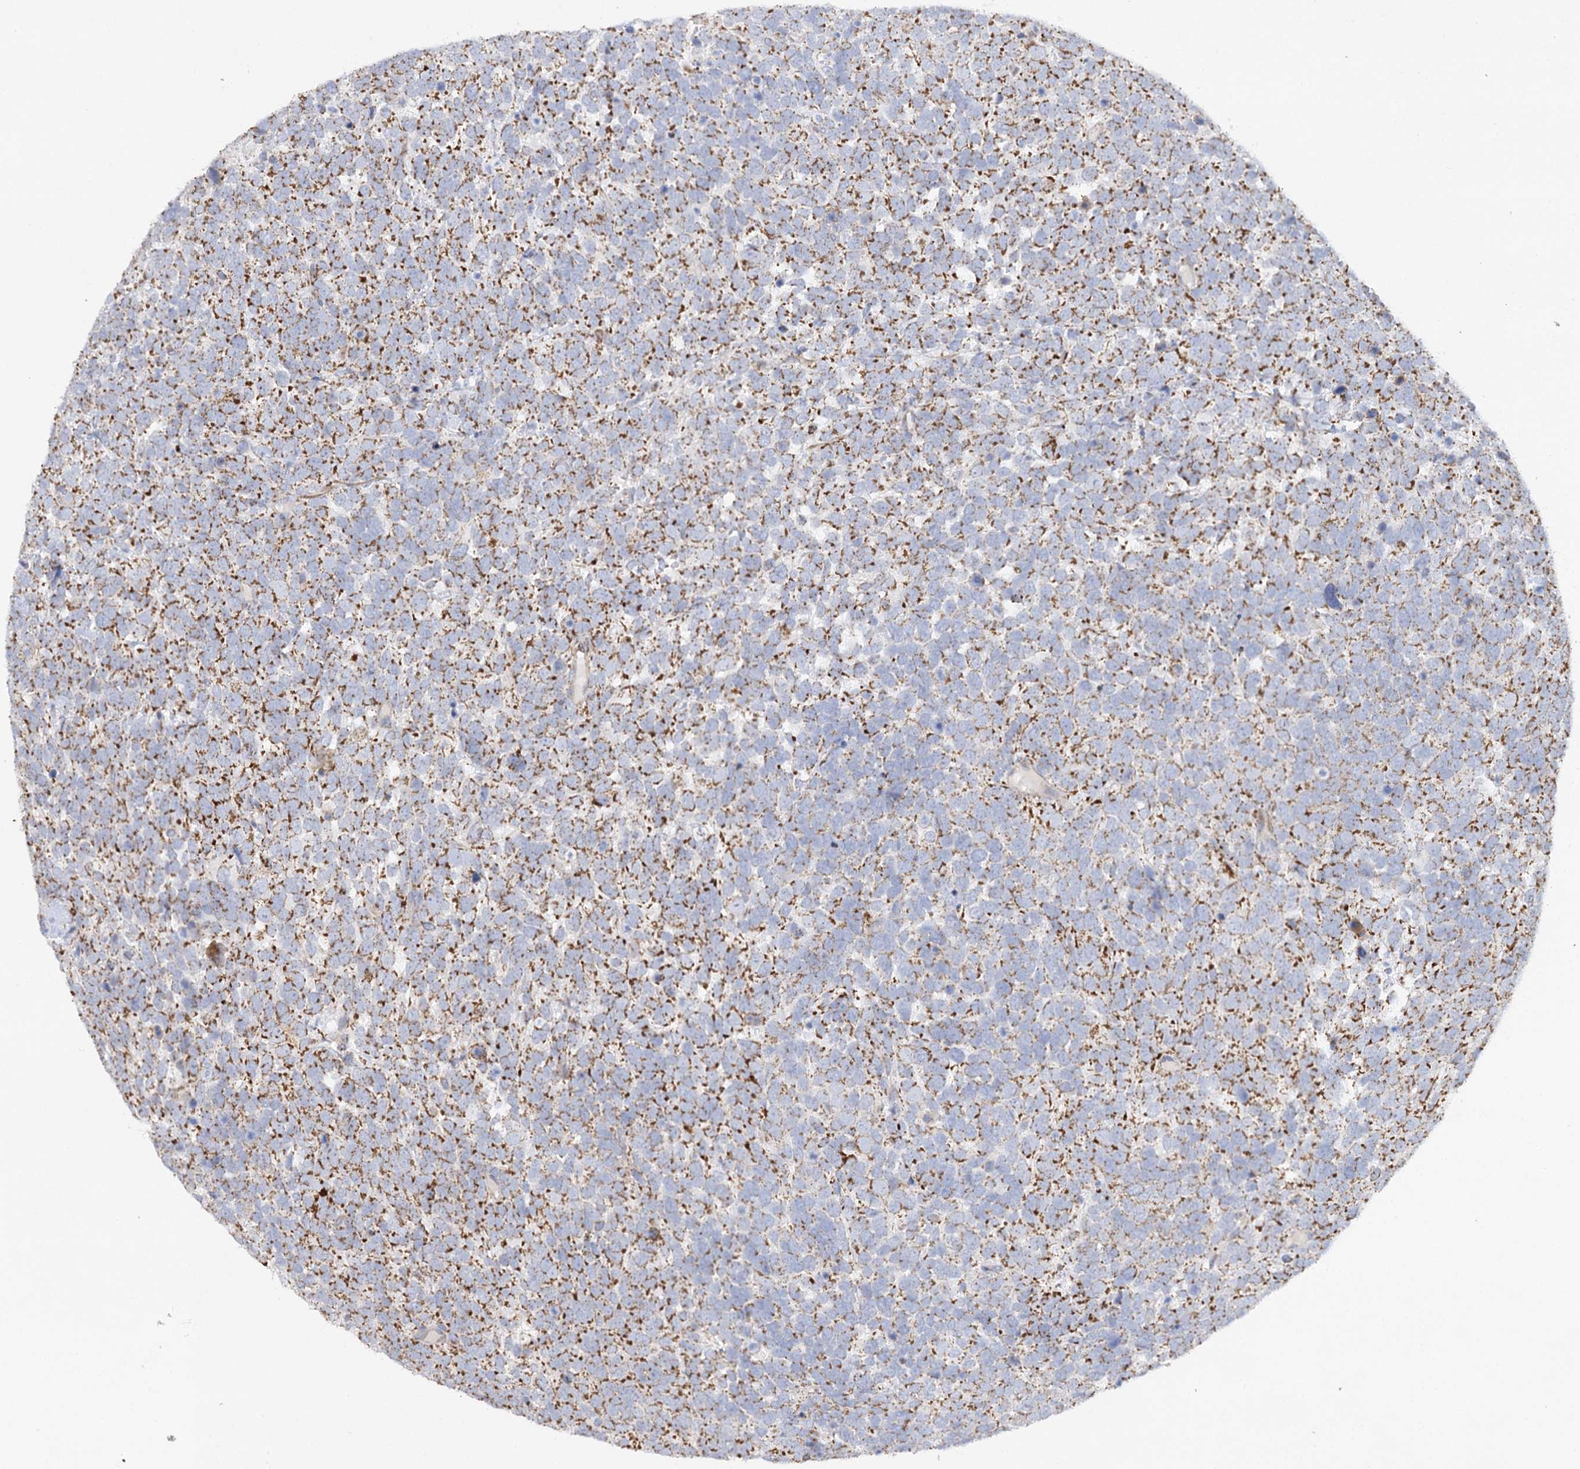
{"staining": {"intensity": "moderate", "quantity": ">75%", "location": "cytoplasmic/membranous"}, "tissue": "urothelial cancer", "cell_type": "Tumor cells", "image_type": "cancer", "snomed": [{"axis": "morphology", "description": "Urothelial carcinoma, High grade"}, {"axis": "topography", "description": "Urinary bladder"}], "caption": "Tumor cells exhibit moderate cytoplasmic/membranous positivity in about >75% of cells in urothelial carcinoma (high-grade). Using DAB (3,3'-diaminobenzidine) (brown) and hematoxylin (blue) stains, captured at high magnification using brightfield microscopy.", "gene": "DHTKD1", "patient": {"sex": "female", "age": 82}}